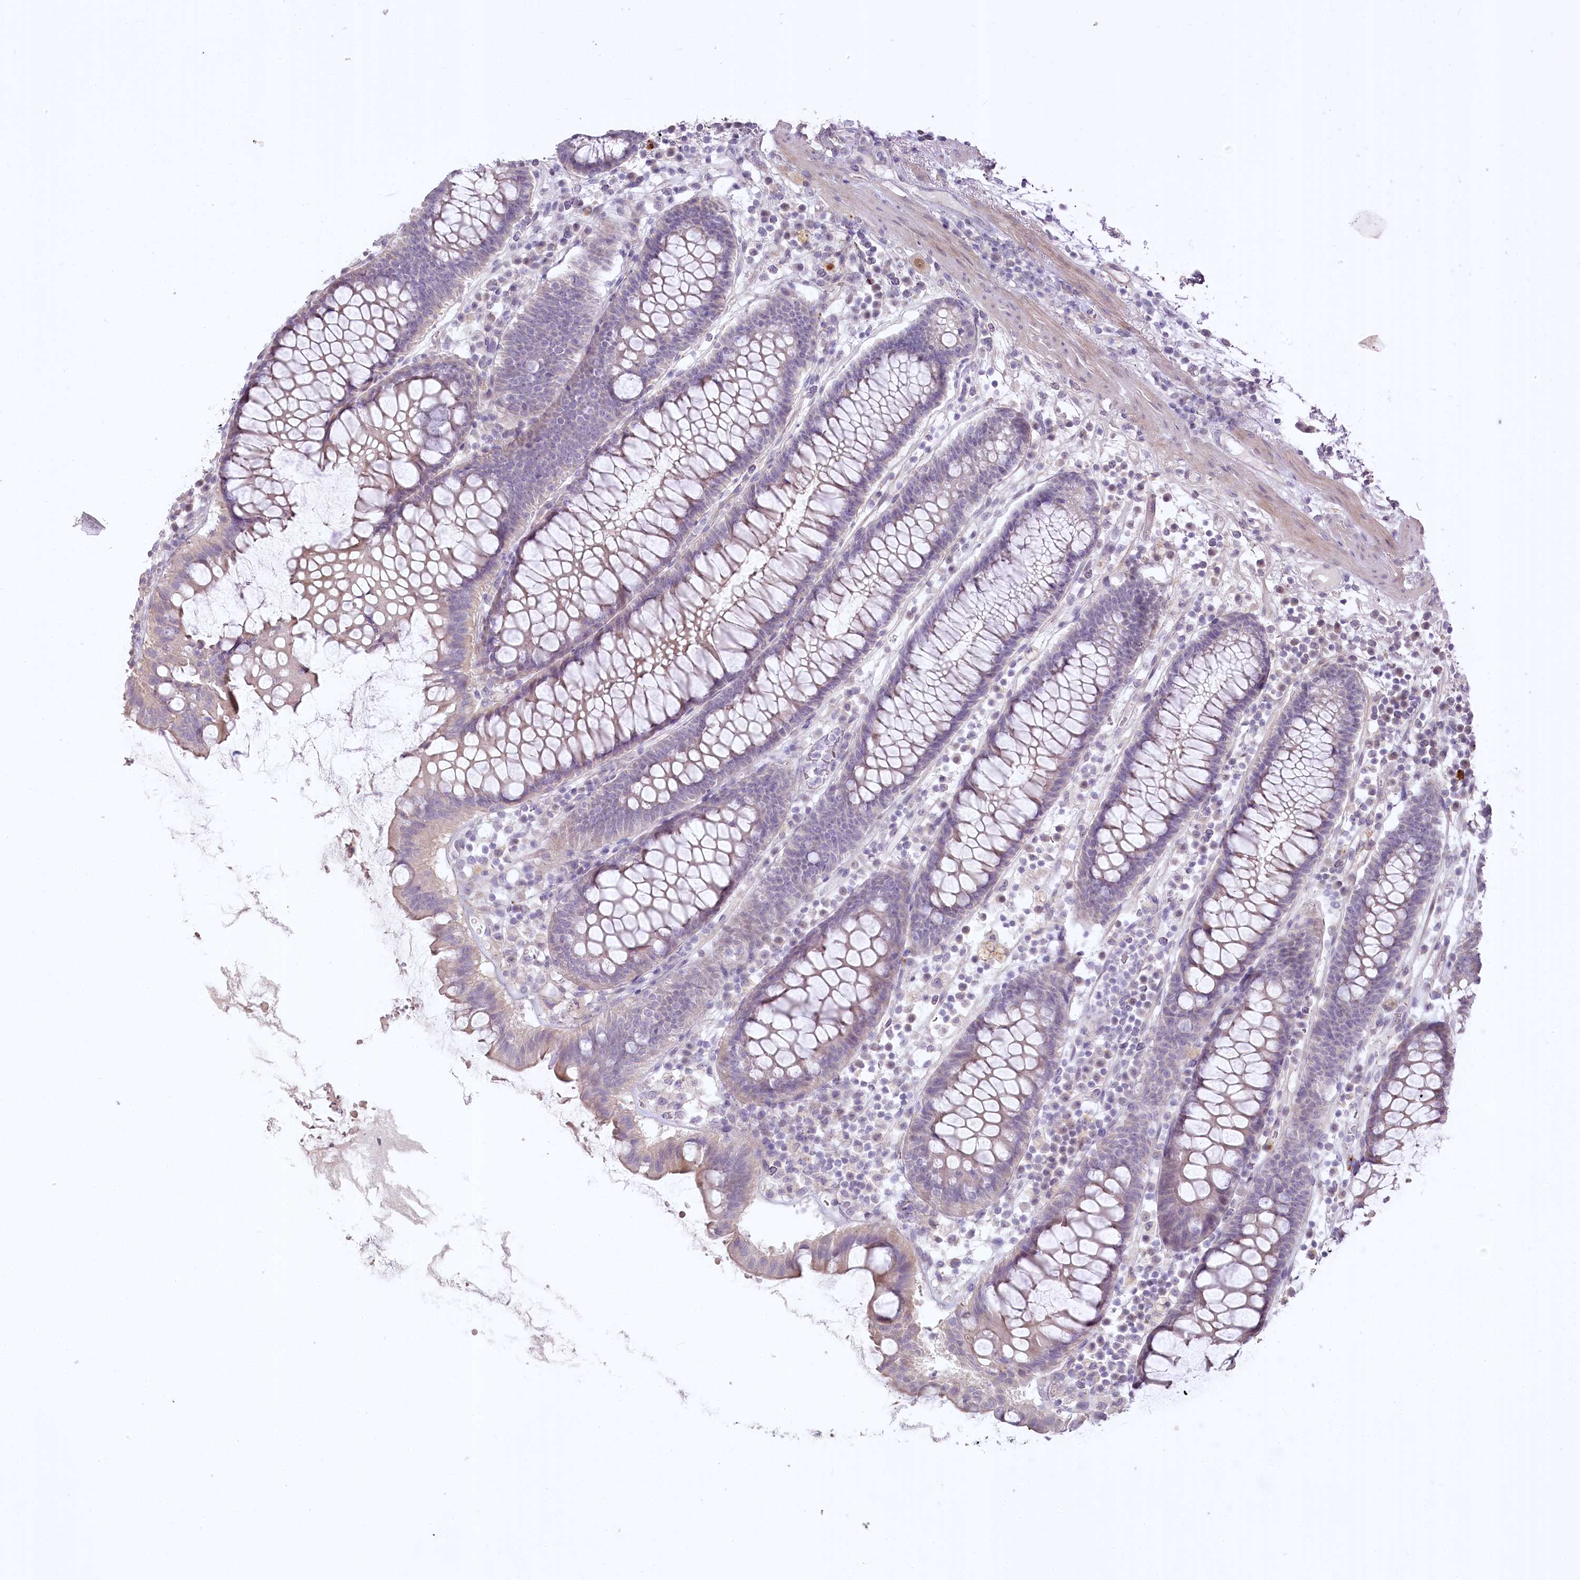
{"staining": {"intensity": "weak", "quantity": "<25%", "location": "cytoplasmic/membranous"}, "tissue": "colorectal cancer", "cell_type": "Tumor cells", "image_type": "cancer", "snomed": [{"axis": "morphology", "description": "Normal tissue, NOS"}, {"axis": "morphology", "description": "Adenocarcinoma, NOS"}, {"axis": "topography", "description": "Colon"}], "caption": "Immunohistochemistry of human colorectal cancer reveals no positivity in tumor cells.", "gene": "USP11", "patient": {"sex": "female", "age": 75}}